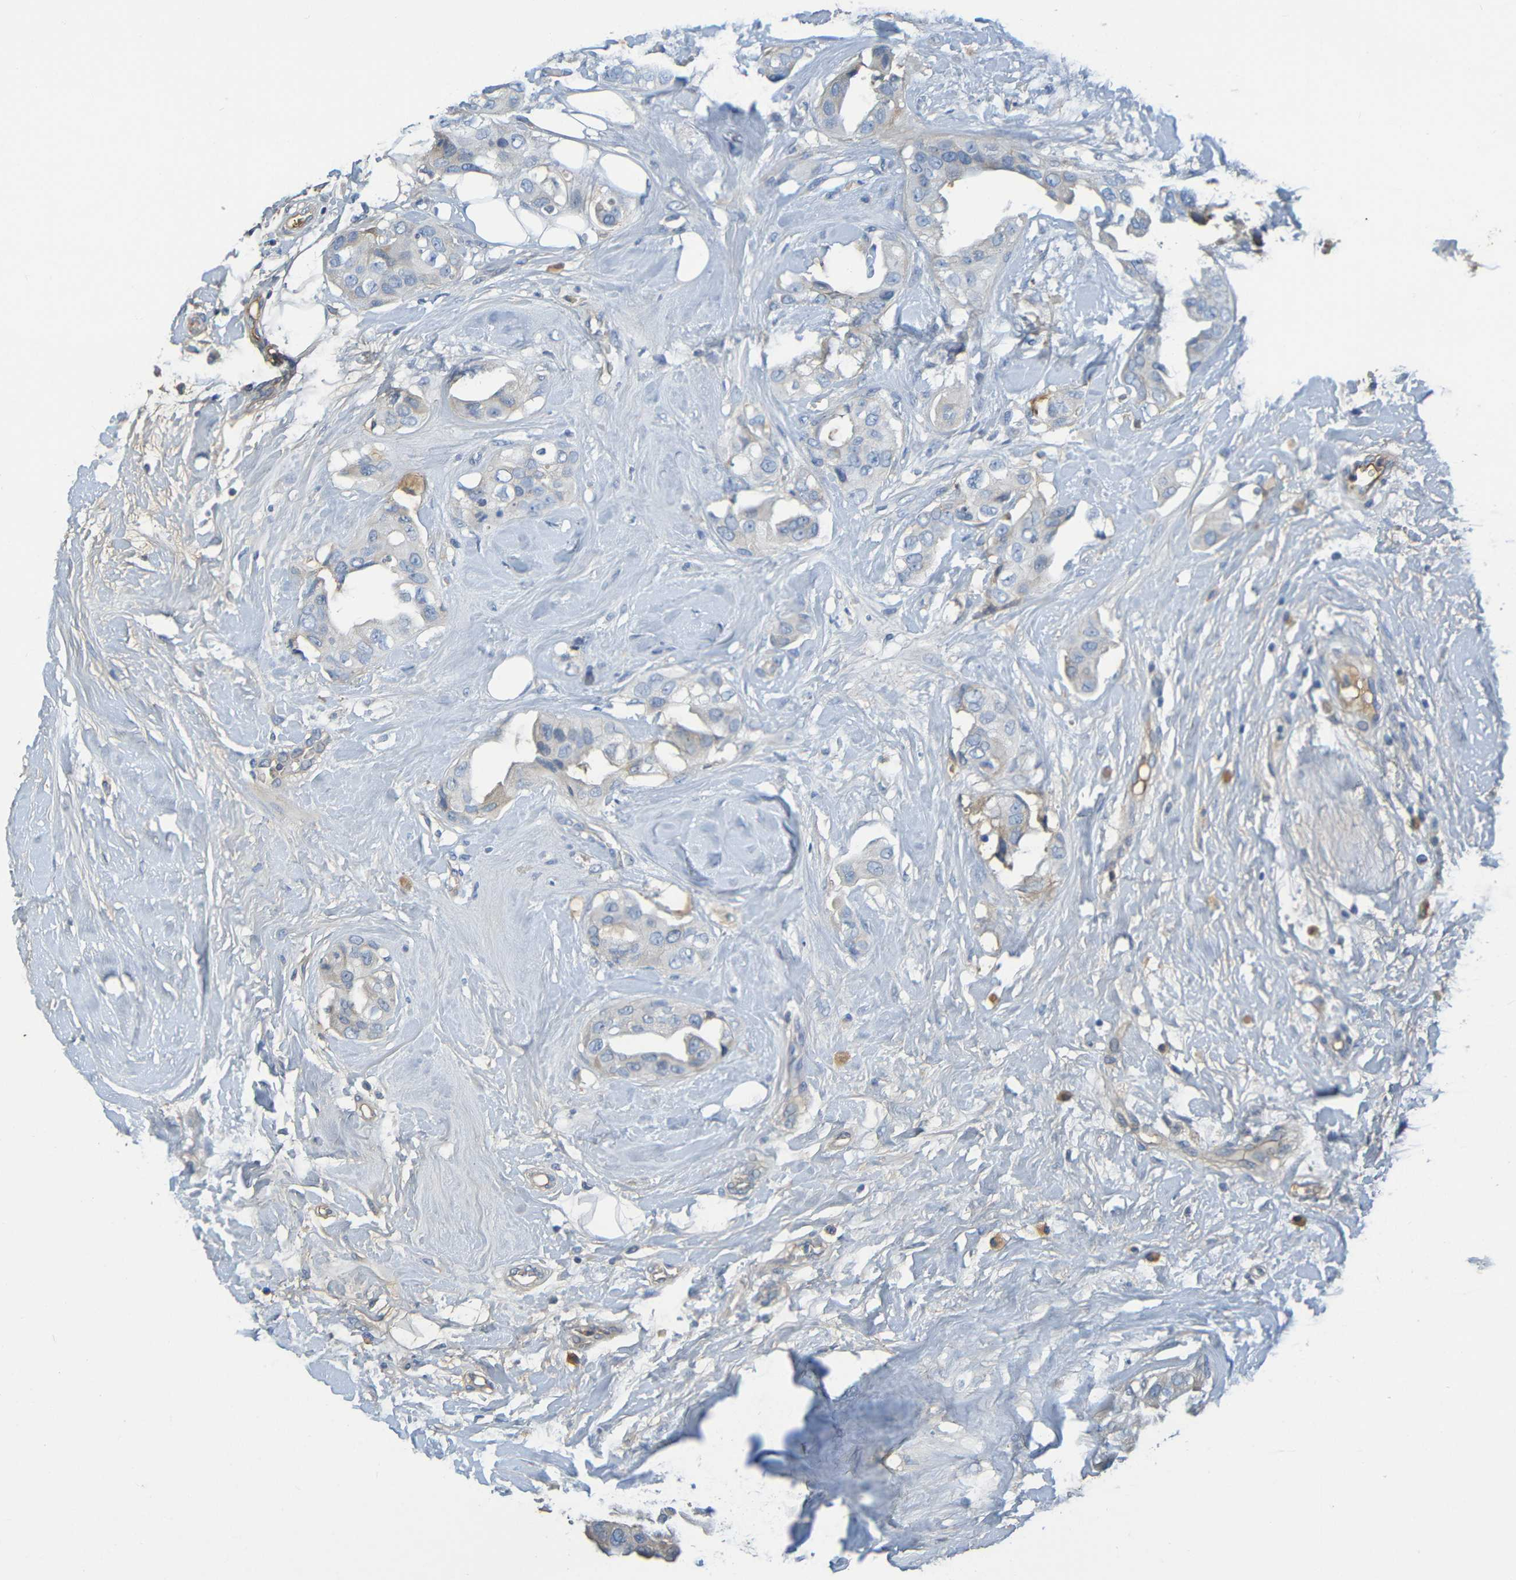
{"staining": {"intensity": "negative", "quantity": "none", "location": "none"}, "tissue": "breast cancer", "cell_type": "Tumor cells", "image_type": "cancer", "snomed": [{"axis": "morphology", "description": "Duct carcinoma"}, {"axis": "topography", "description": "Breast"}], "caption": "A micrograph of human breast intraductal carcinoma is negative for staining in tumor cells.", "gene": "C1QA", "patient": {"sex": "female", "age": 40}}